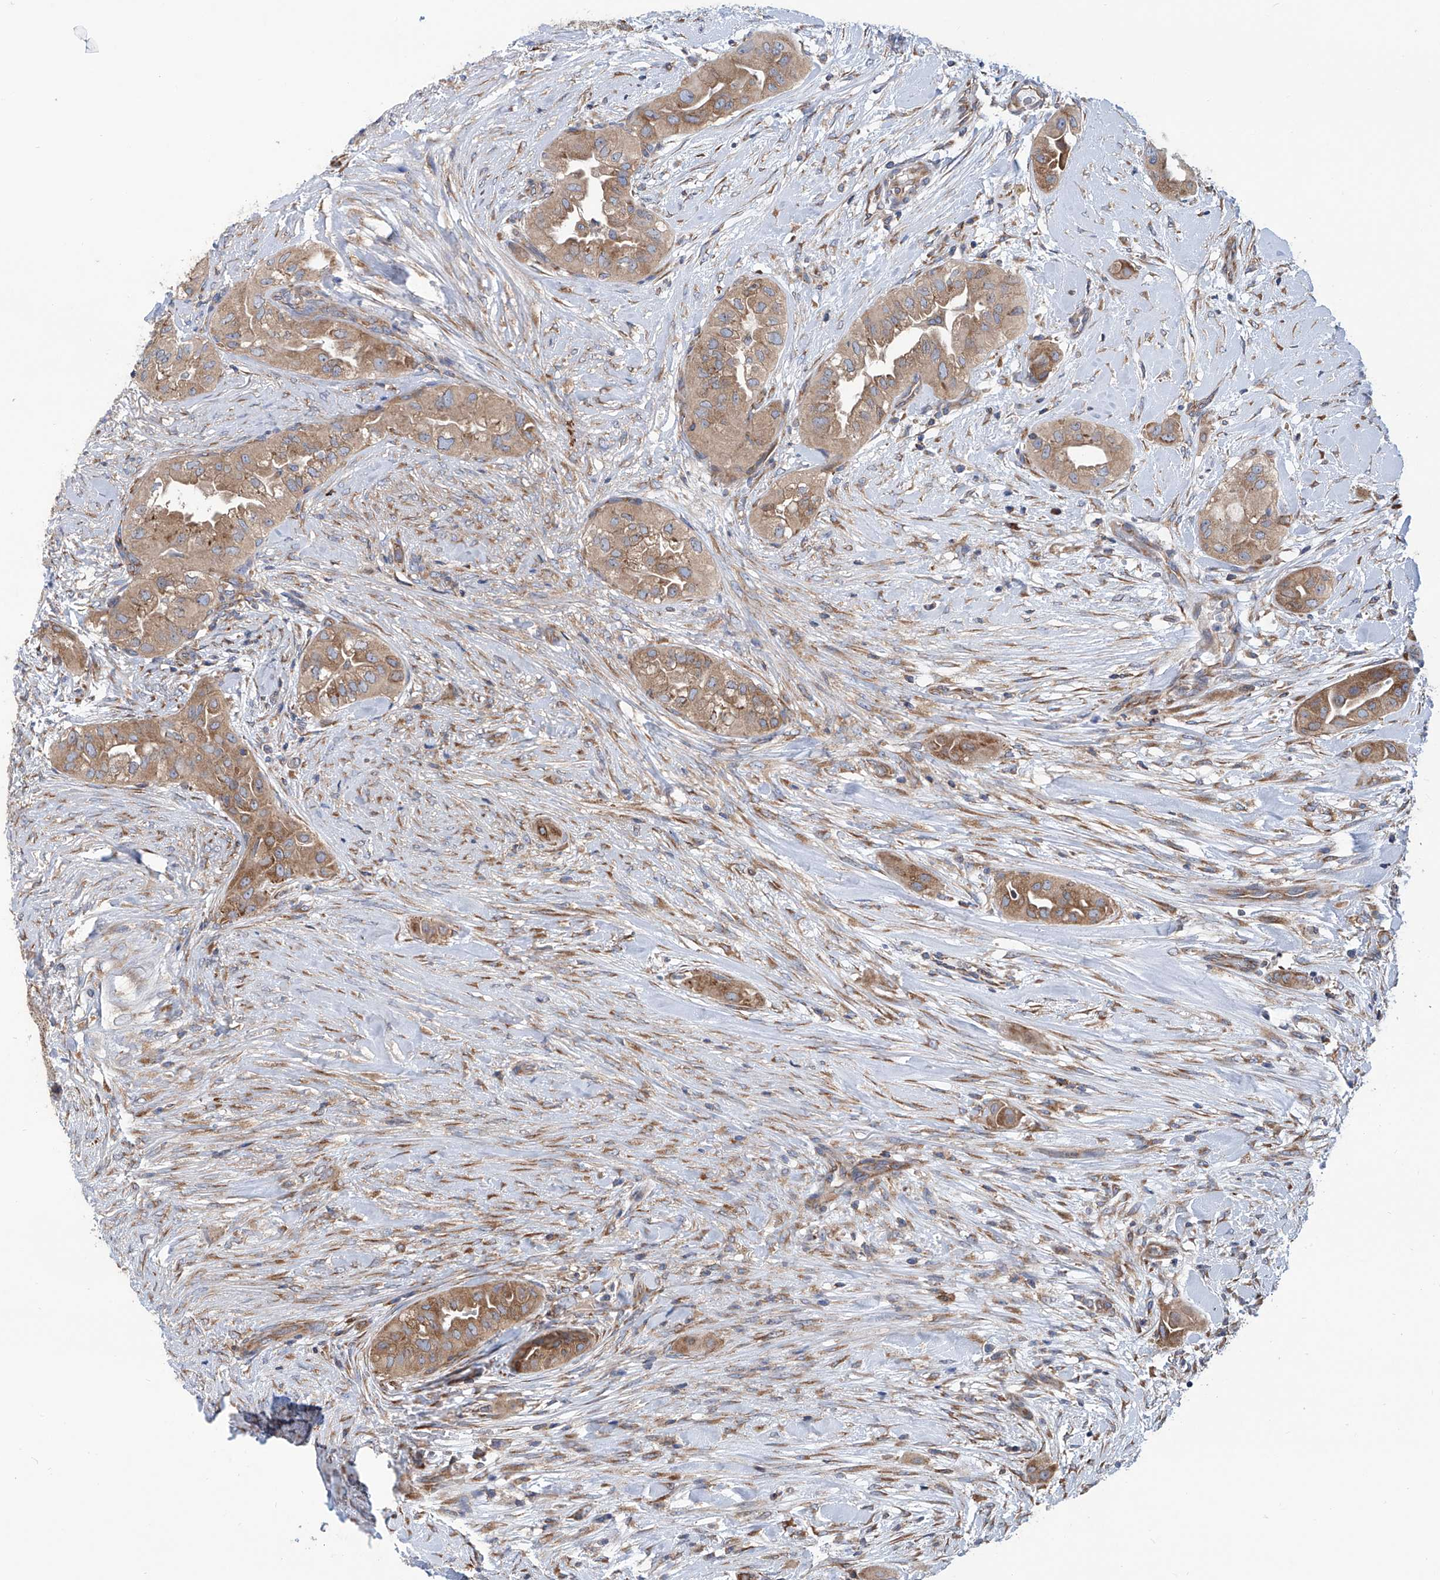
{"staining": {"intensity": "moderate", "quantity": ">75%", "location": "cytoplasmic/membranous"}, "tissue": "thyroid cancer", "cell_type": "Tumor cells", "image_type": "cancer", "snomed": [{"axis": "morphology", "description": "Papillary adenocarcinoma, NOS"}, {"axis": "topography", "description": "Thyroid gland"}], "caption": "A histopathology image of thyroid cancer stained for a protein demonstrates moderate cytoplasmic/membranous brown staining in tumor cells. (IHC, brightfield microscopy, high magnification).", "gene": "SENP2", "patient": {"sex": "female", "age": 59}}